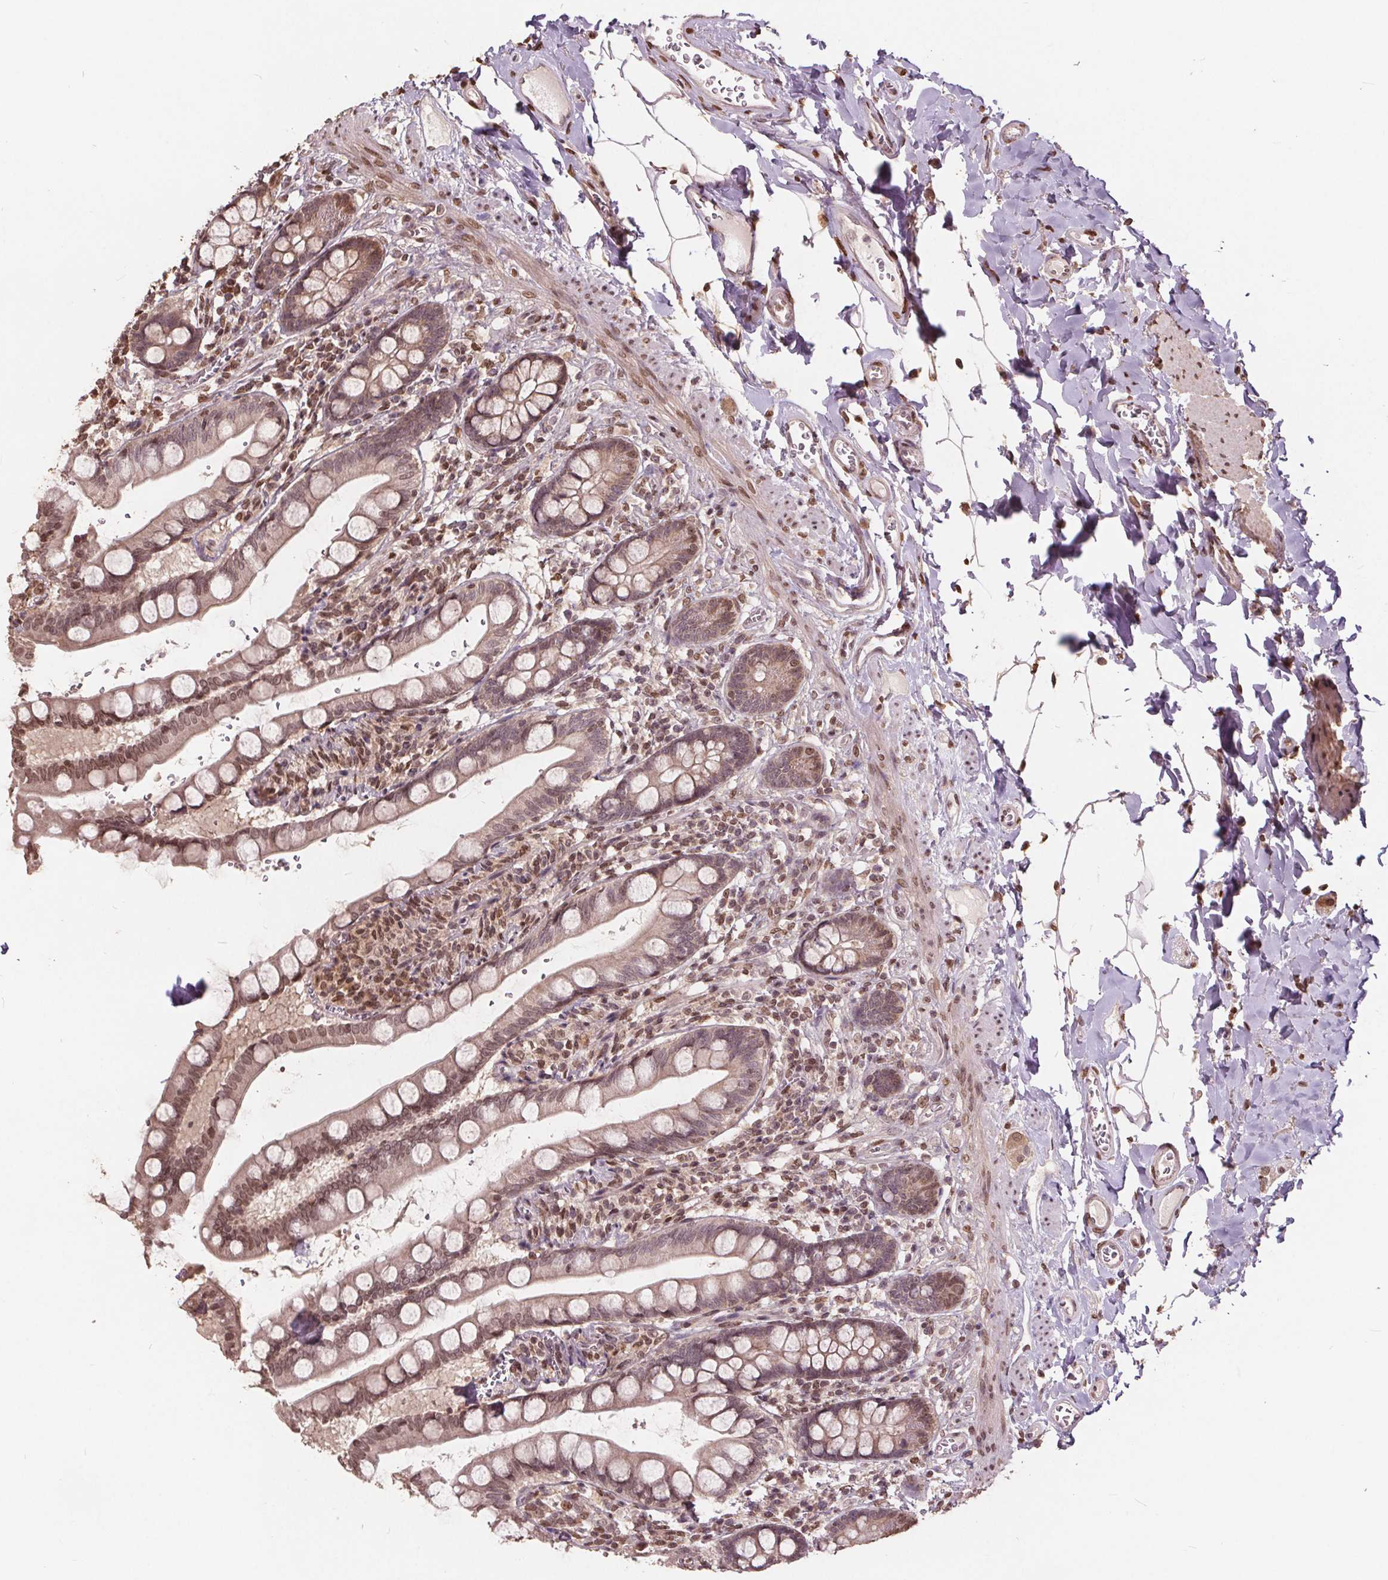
{"staining": {"intensity": "weak", "quantity": ">75%", "location": "cytoplasmic/membranous,nuclear"}, "tissue": "small intestine", "cell_type": "Glandular cells", "image_type": "normal", "snomed": [{"axis": "morphology", "description": "Normal tissue, NOS"}, {"axis": "topography", "description": "Small intestine"}], "caption": "Small intestine stained with DAB (3,3'-diaminobenzidine) immunohistochemistry displays low levels of weak cytoplasmic/membranous,nuclear positivity in about >75% of glandular cells. The staining is performed using DAB (3,3'-diaminobenzidine) brown chromogen to label protein expression. The nuclei are counter-stained blue using hematoxylin.", "gene": "HIF1AN", "patient": {"sex": "female", "age": 56}}